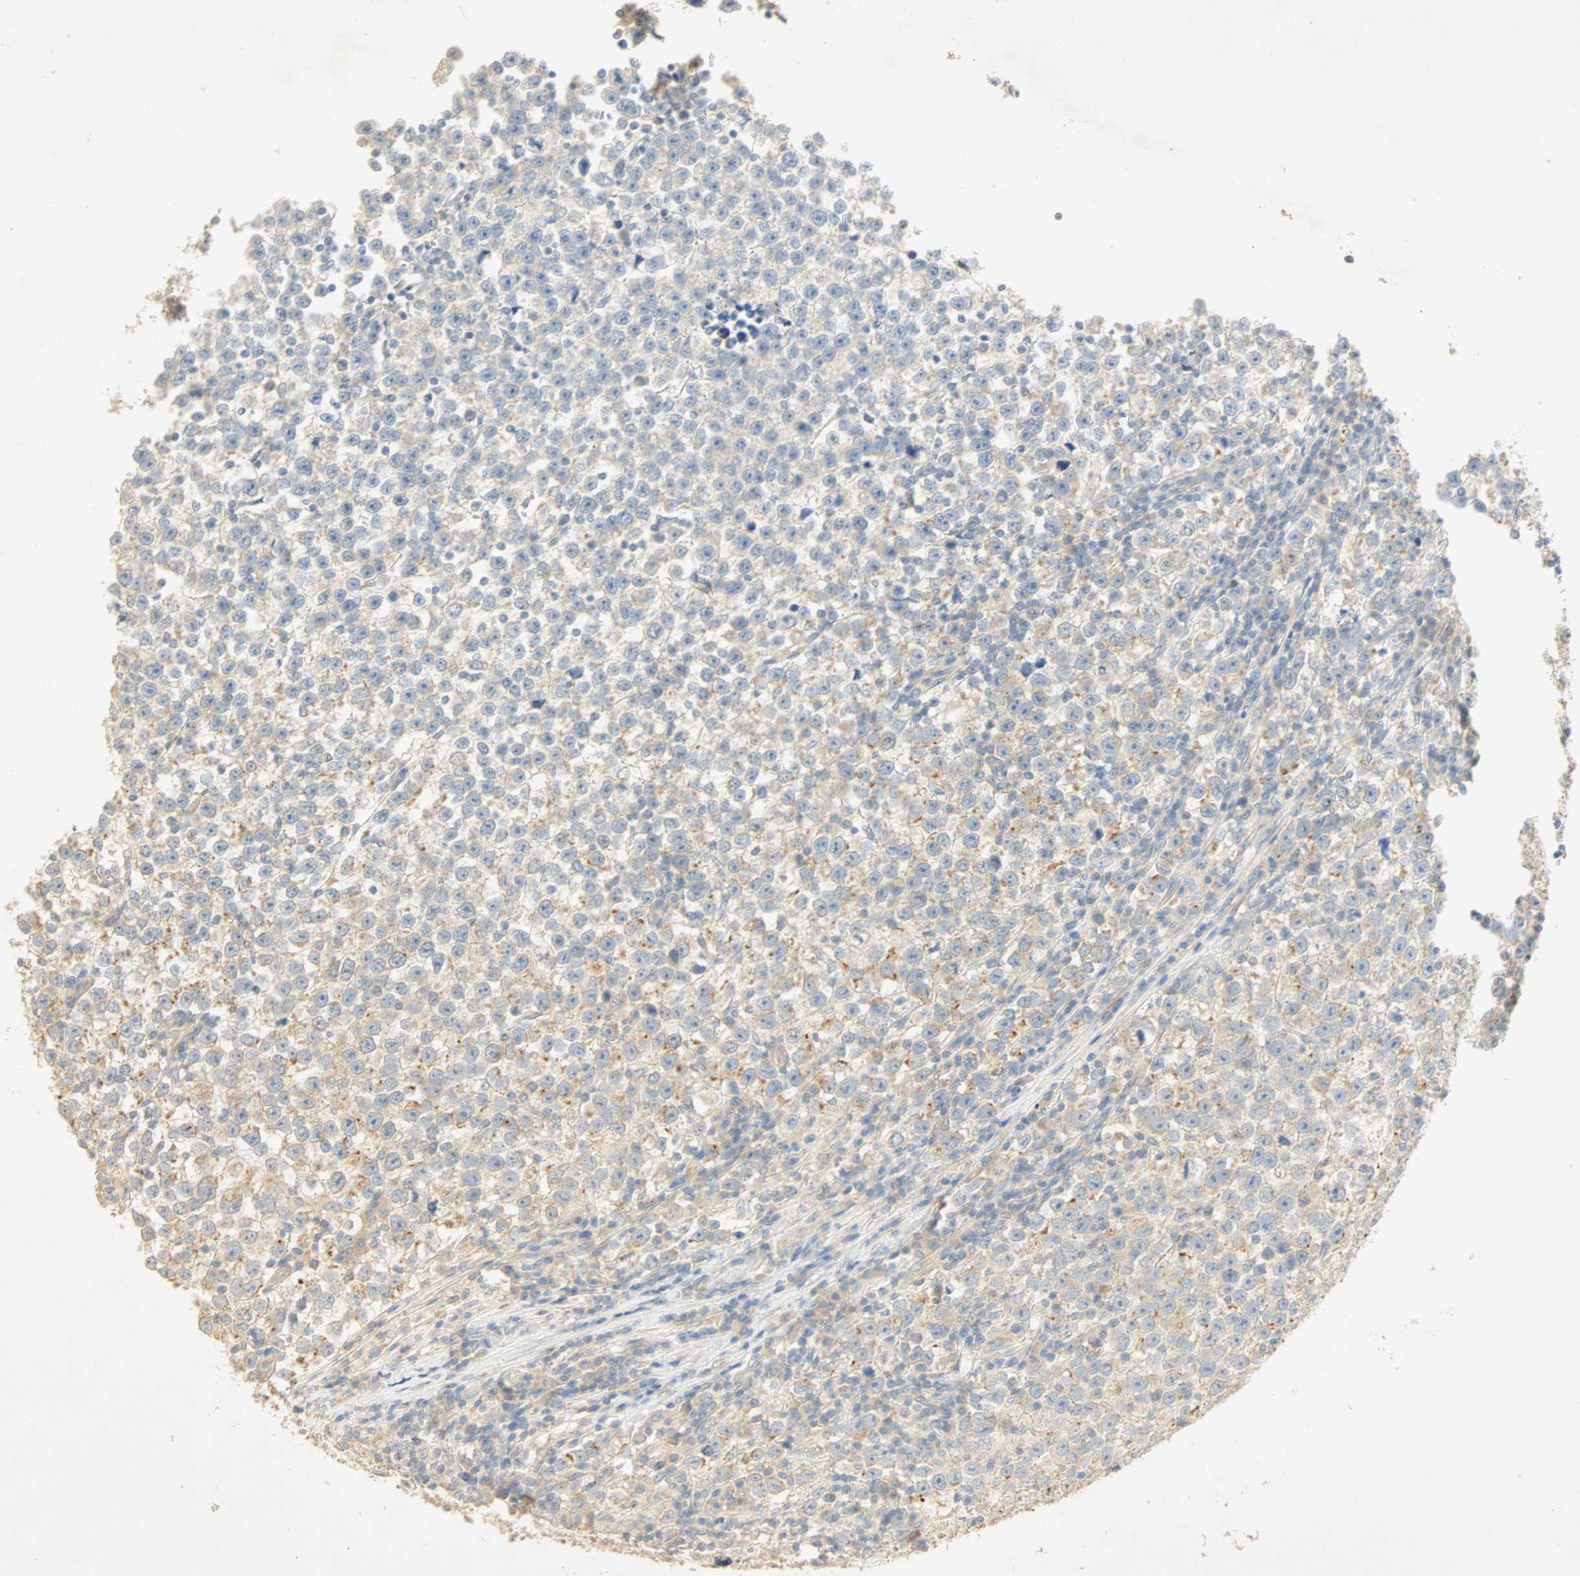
{"staining": {"intensity": "weak", "quantity": "<25%", "location": "cytoplasmic/membranous"}, "tissue": "testis cancer", "cell_type": "Tumor cells", "image_type": "cancer", "snomed": [{"axis": "morphology", "description": "Seminoma, NOS"}, {"axis": "topography", "description": "Testis"}], "caption": "Immunohistochemical staining of testis cancer (seminoma) exhibits no significant staining in tumor cells.", "gene": "SELENBP1", "patient": {"sex": "male", "age": 43}}